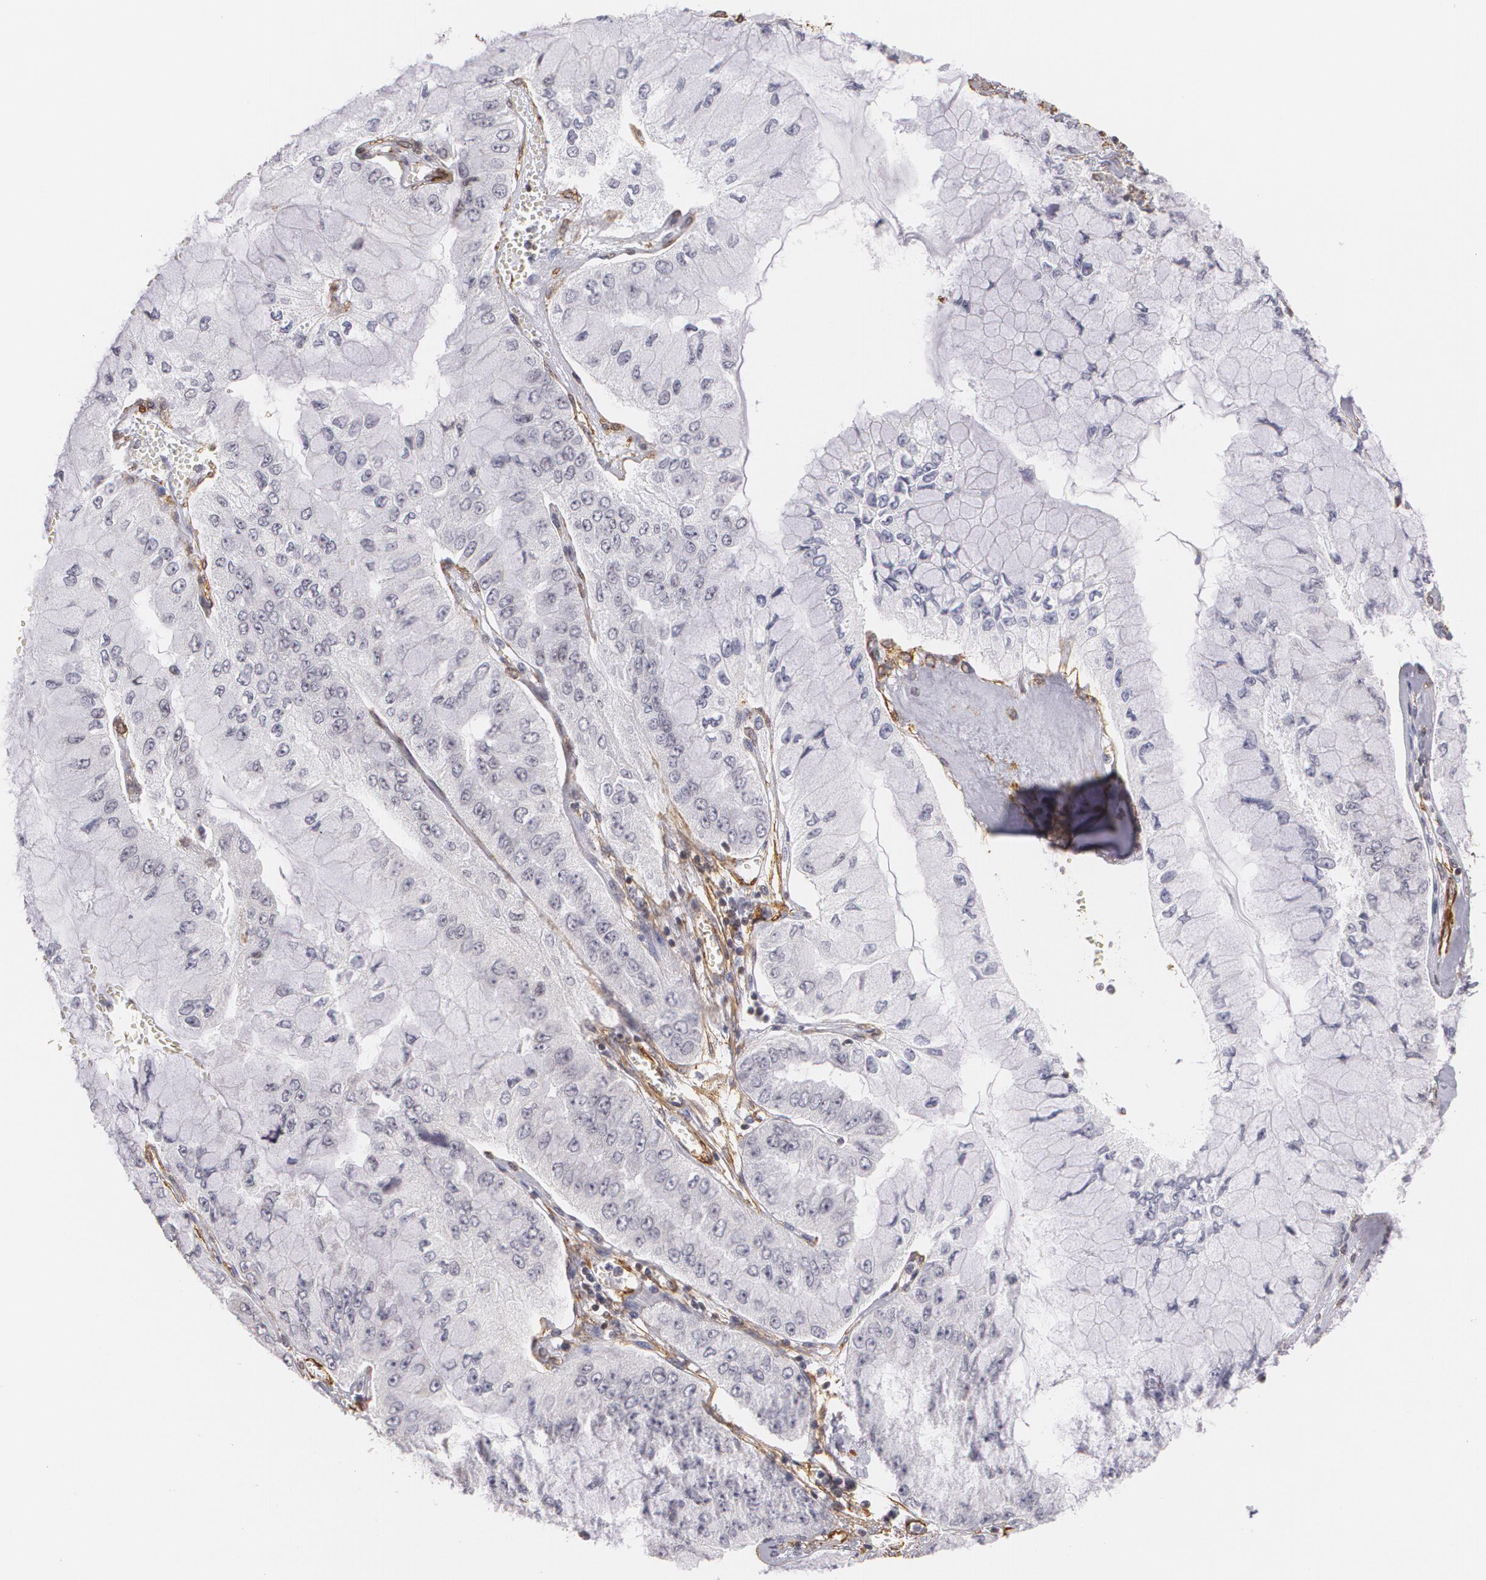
{"staining": {"intensity": "negative", "quantity": "none", "location": "none"}, "tissue": "liver cancer", "cell_type": "Tumor cells", "image_type": "cancer", "snomed": [{"axis": "morphology", "description": "Cholangiocarcinoma"}, {"axis": "topography", "description": "Liver"}], "caption": "The histopathology image reveals no significant expression in tumor cells of liver cancer.", "gene": "VAMP1", "patient": {"sex": "female", "age": 79}}